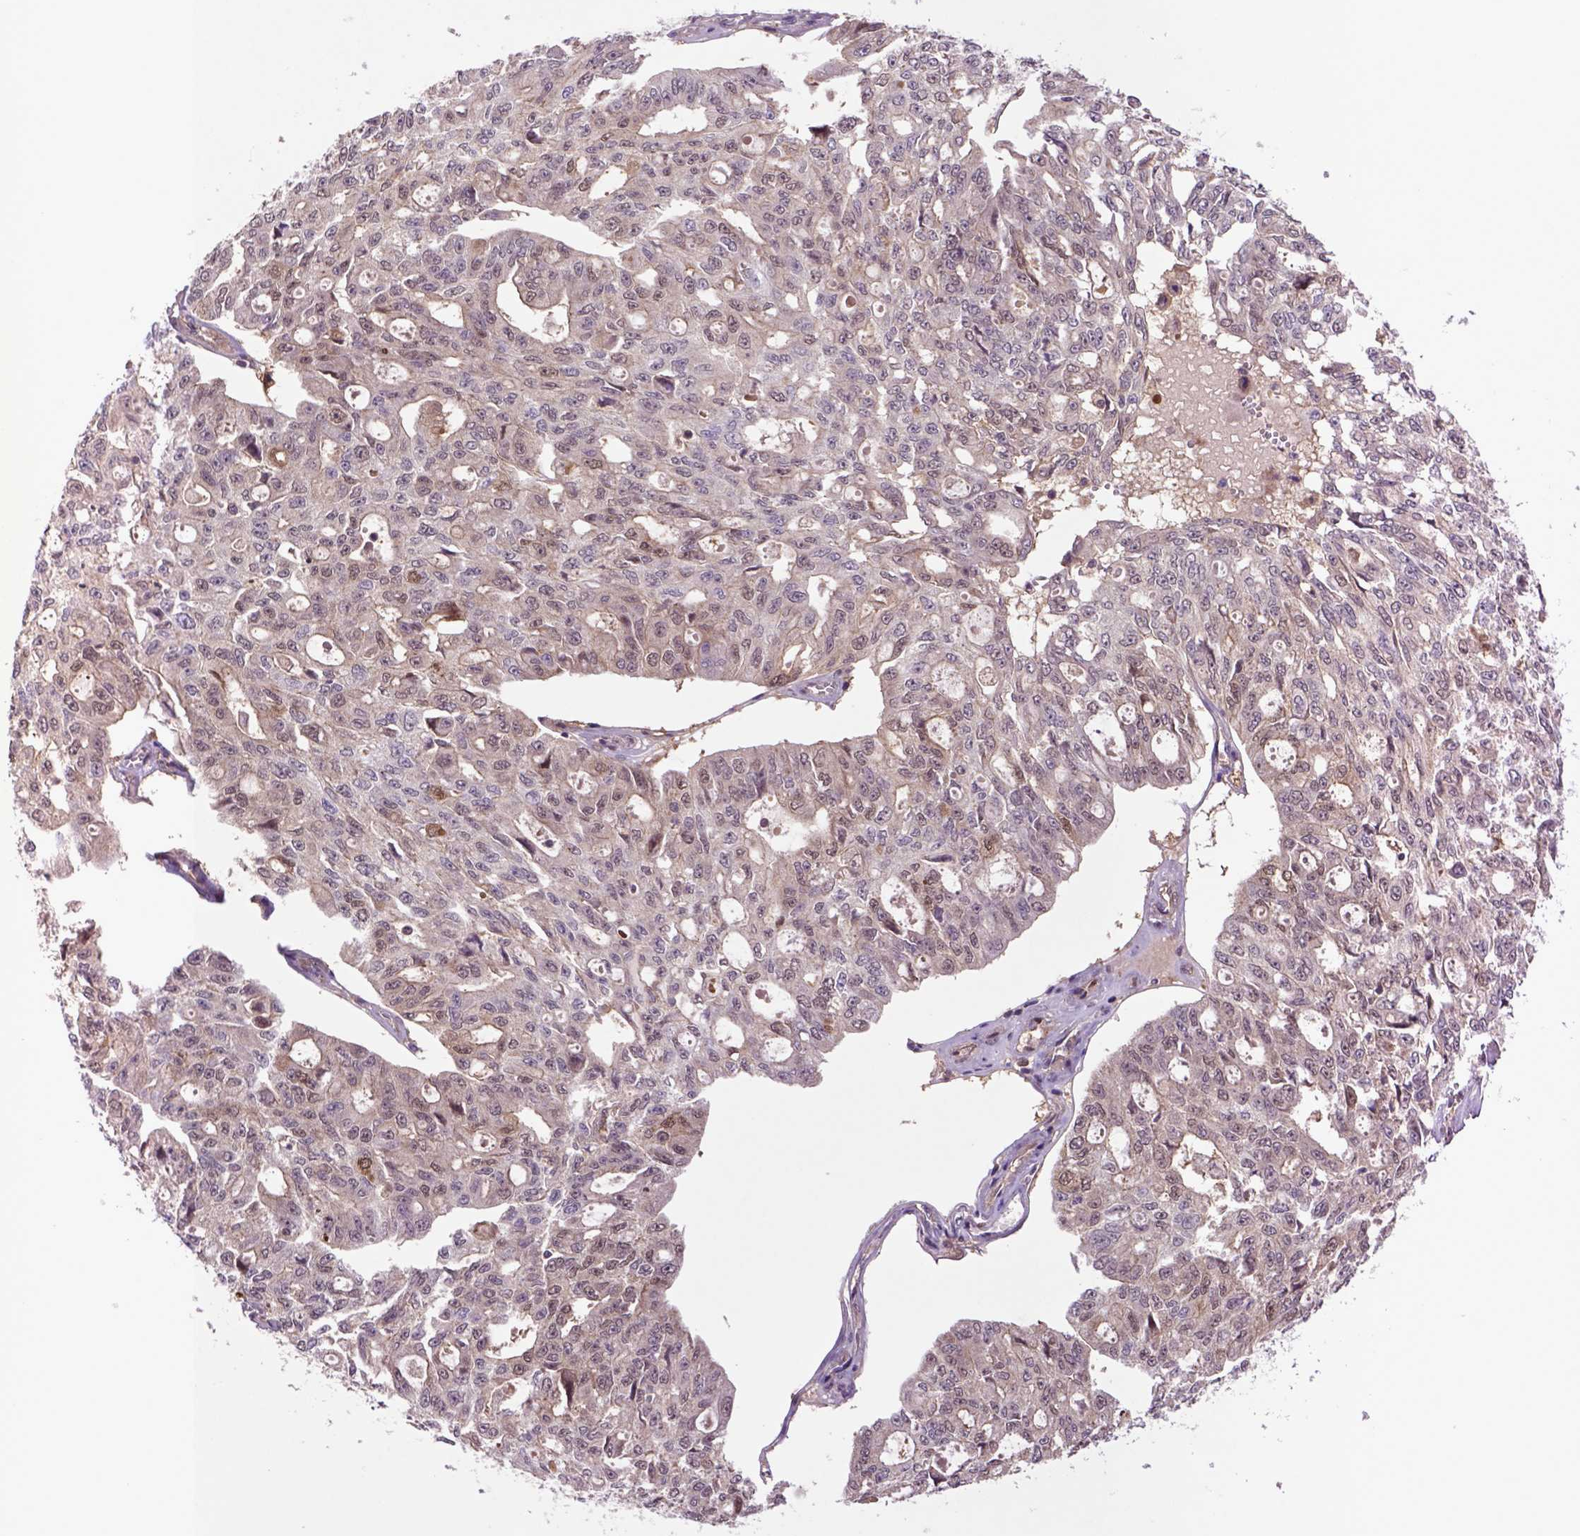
{"staining": {"intensity": "weak", "quantity": ">75%", "location": "cytoplasmic/membranous"}, "tissue": "ovarian cancer", "cell_type": "Tumor cells", "image_type": "cancer", "snomed": [{"axis": "morphology", "description": "Carcinoma, endometroid"}, {"axis": "topography", "description": "Ovary"}], "caption": "DAB immunohistochemical staining of human endometroid carcinoma (ovarian) displays weak cytoplasmic/membranous protein staining in approximately >75% of tumor cells. The staining is performed using DAB (3,3'-diaminobenzidine) brown chromogen to label protein expression. The nuclei are counter-stained blue using hematoxylin.", "gene": "HSPBP1", "patient": {"sex": "female", "age": 65}}